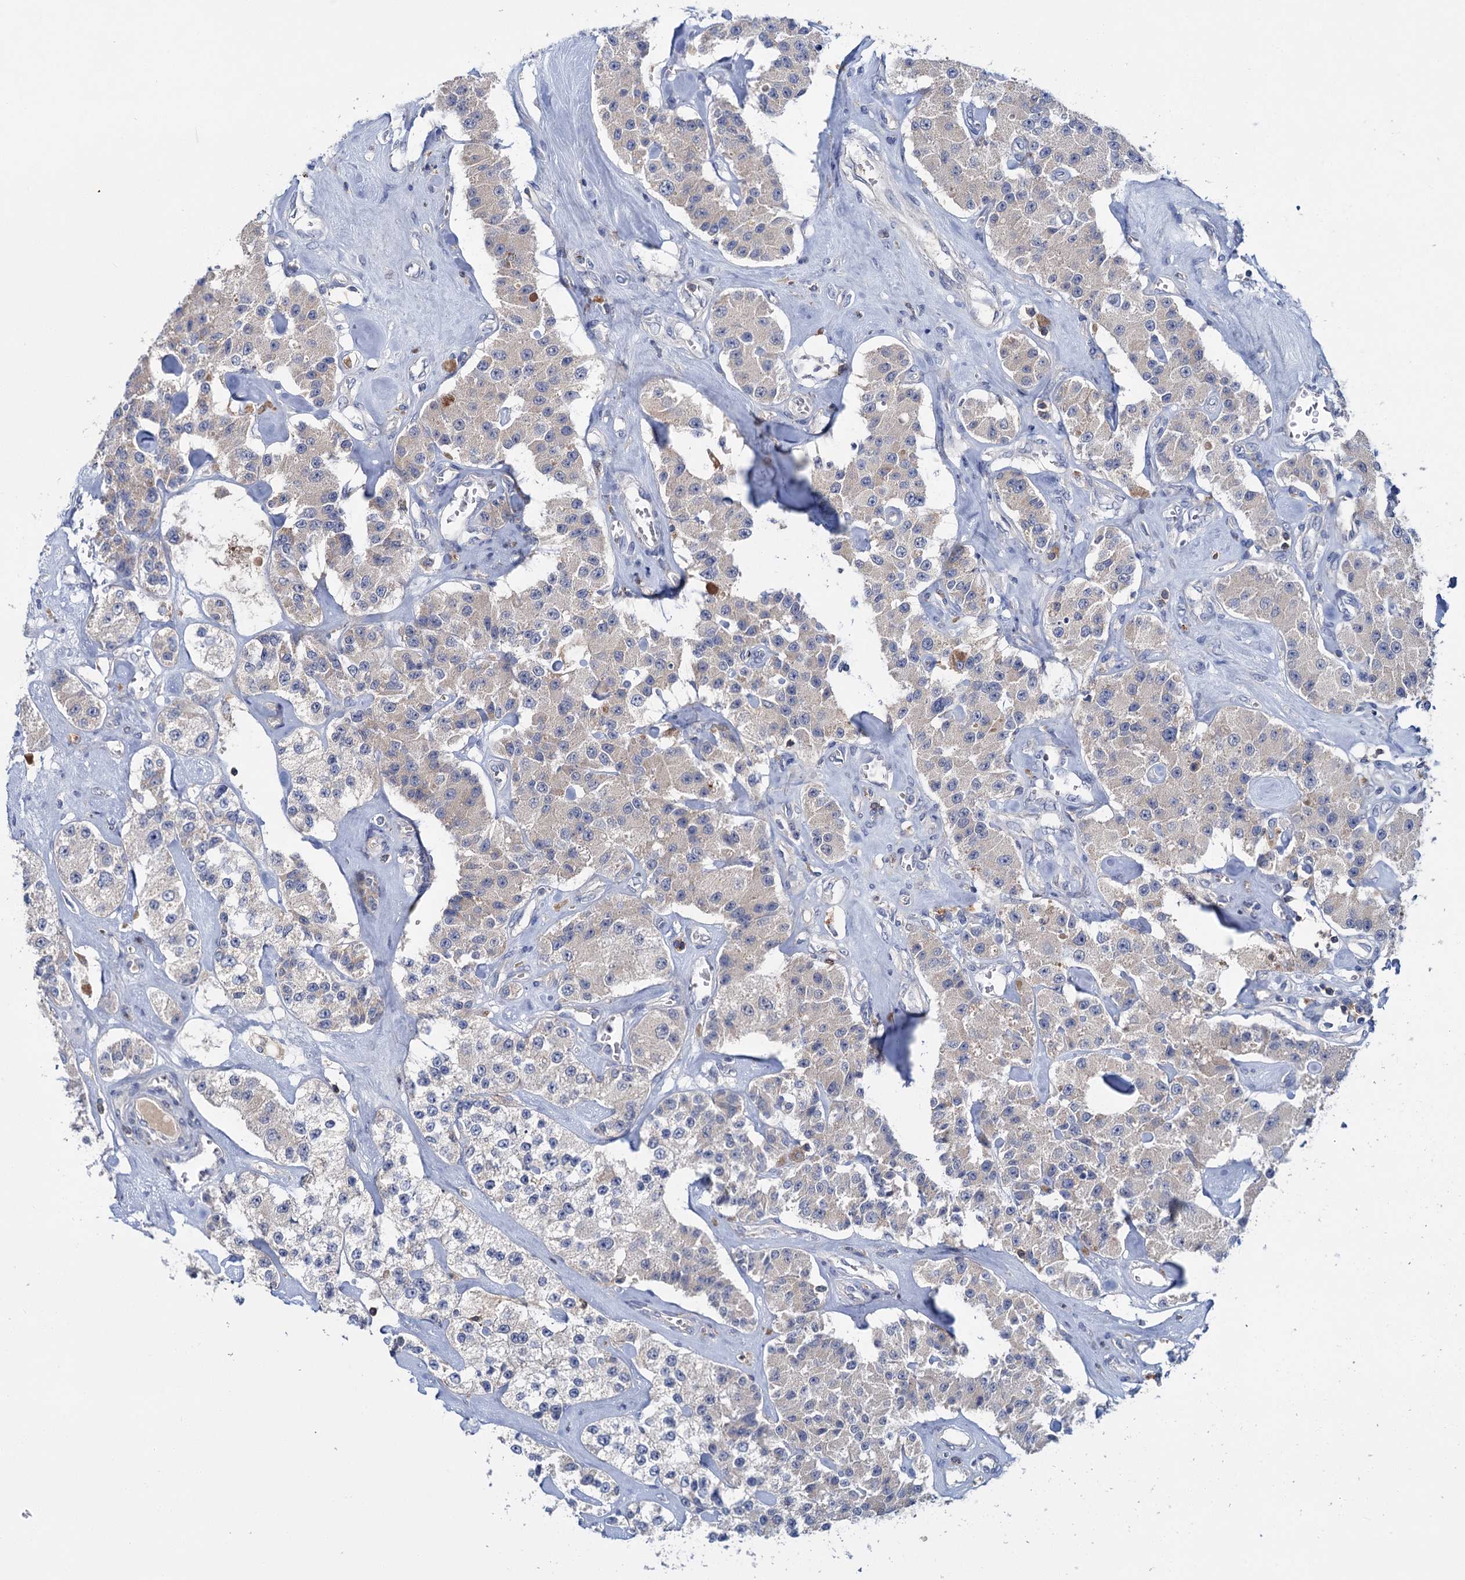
{"staining": {"intensity": "weak", "quantity": ">75%", "location": "cytoplasmic/membranous"}, "tissue": "carcinoid", "cell_type": "Tumor cells", "image_type": "cancer", "snomed": [{"axis": "morphology", "description": "Carcinoid, malignant, NOS"}, {"axis": "topography", "description": "Pancreas"}], "caption": "The photomicrograph reveals staining of carcinoid, revealing weak cytoplasmic/membranous protein positivity (brown color) within tumor cells.", "gene": "FGFR2", "patient": {"sex": "male", "age": 41}}